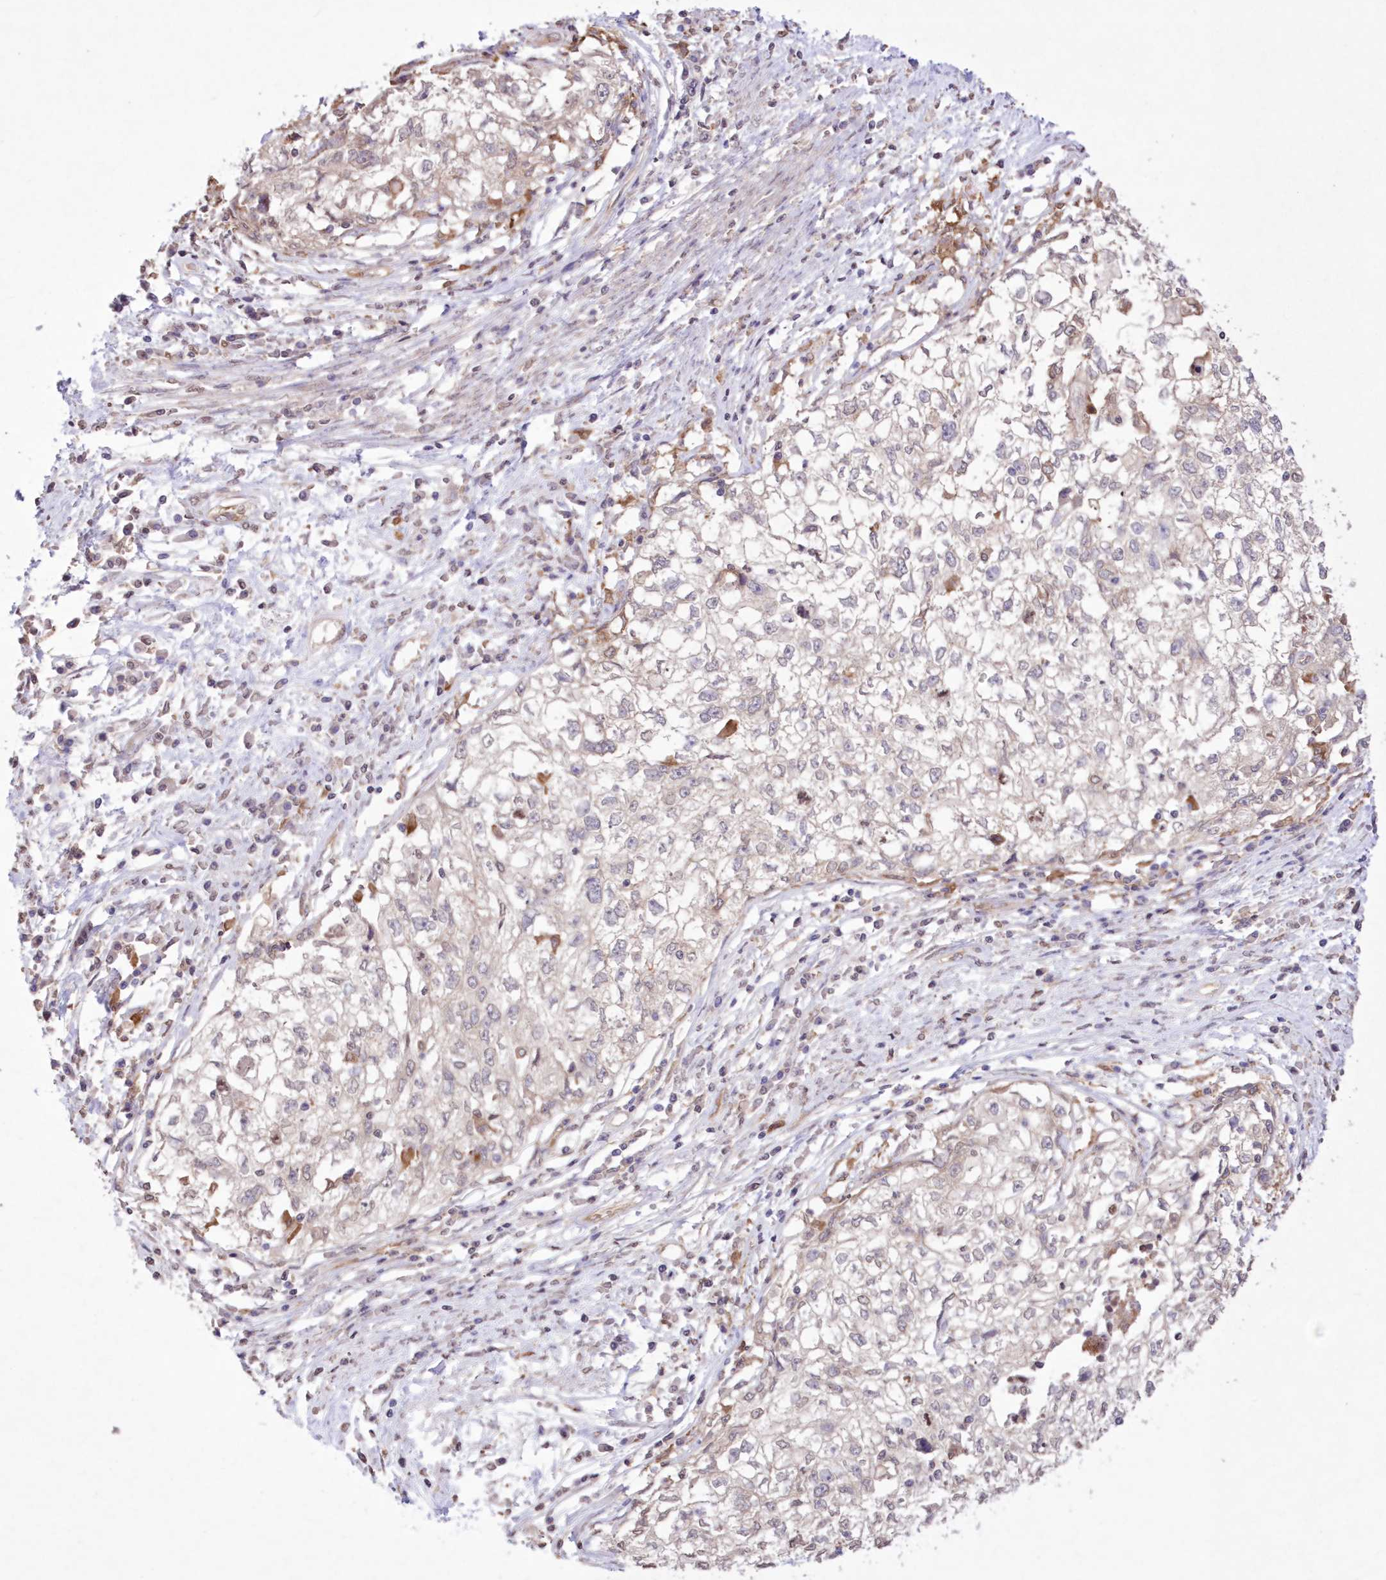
{"staining": {"intensity": "weak", "quantity": "<25%", "location": "cytoplasmic/membranous"}, "tissue": "cervical cancer", "cell_type": "Tumor cells", "image_type": "cancer", "snomed": [{"axis": "morphology", "description": "Squamous cell carcinoma, NOS"}, {"axis": "topography", "description": "Cervix"}], "caption": "Immunohistochemistry (IHC) image of neoplastic tissue: human squamous cell carcinoma (cervical) stained with DAB exhibits no significant protein positivity in tumor cells.", "gene": "FCHO2", "patient": {"sex": "female", "age": 57}}